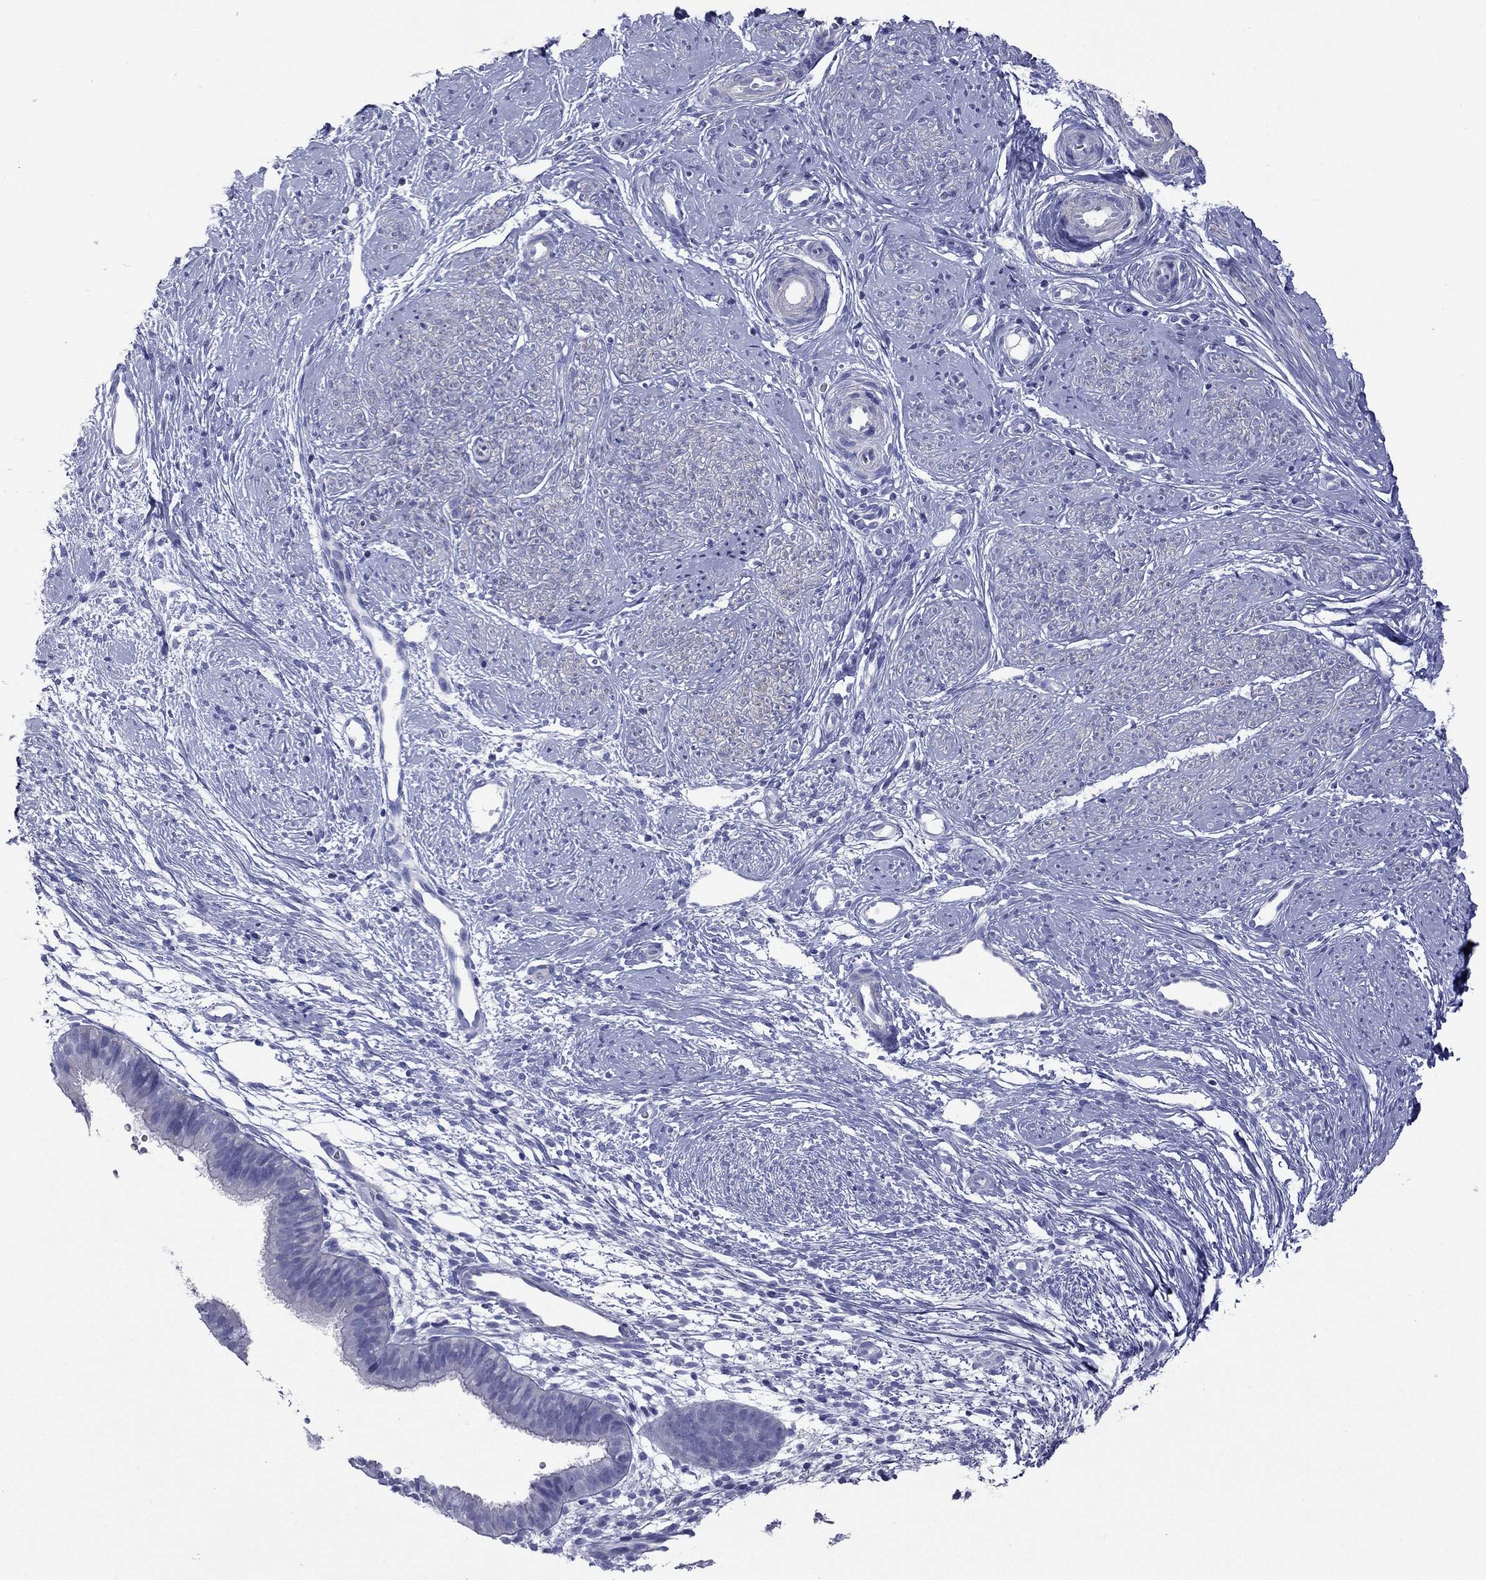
{"staining": {"intensity": "weak", "quantity": "25%-75%", "location": "cytoplasmic/membranous"}, "tissue": "smooth muscle", "cell_type": "Smooth muscle cells", "image_type": "normal", "snomed": [{"axis": "morphology", "description": "Normal tissue, NOS"}, {"axis": "topography", "description": "Smooth muscle"}], "caption": "Smooth muscle stained for a protein exhibits weak cytoplasmic/membranous positivity in smooth muscle cells. The protein is stained brown, and the nuclei are stained in blue (DAB (3,3'-diaminobenzidine) IHC with brightfield microscopy, high magnification).", "gene": "ACTL7B", "patient": {"sex": "female", "age": 48}}